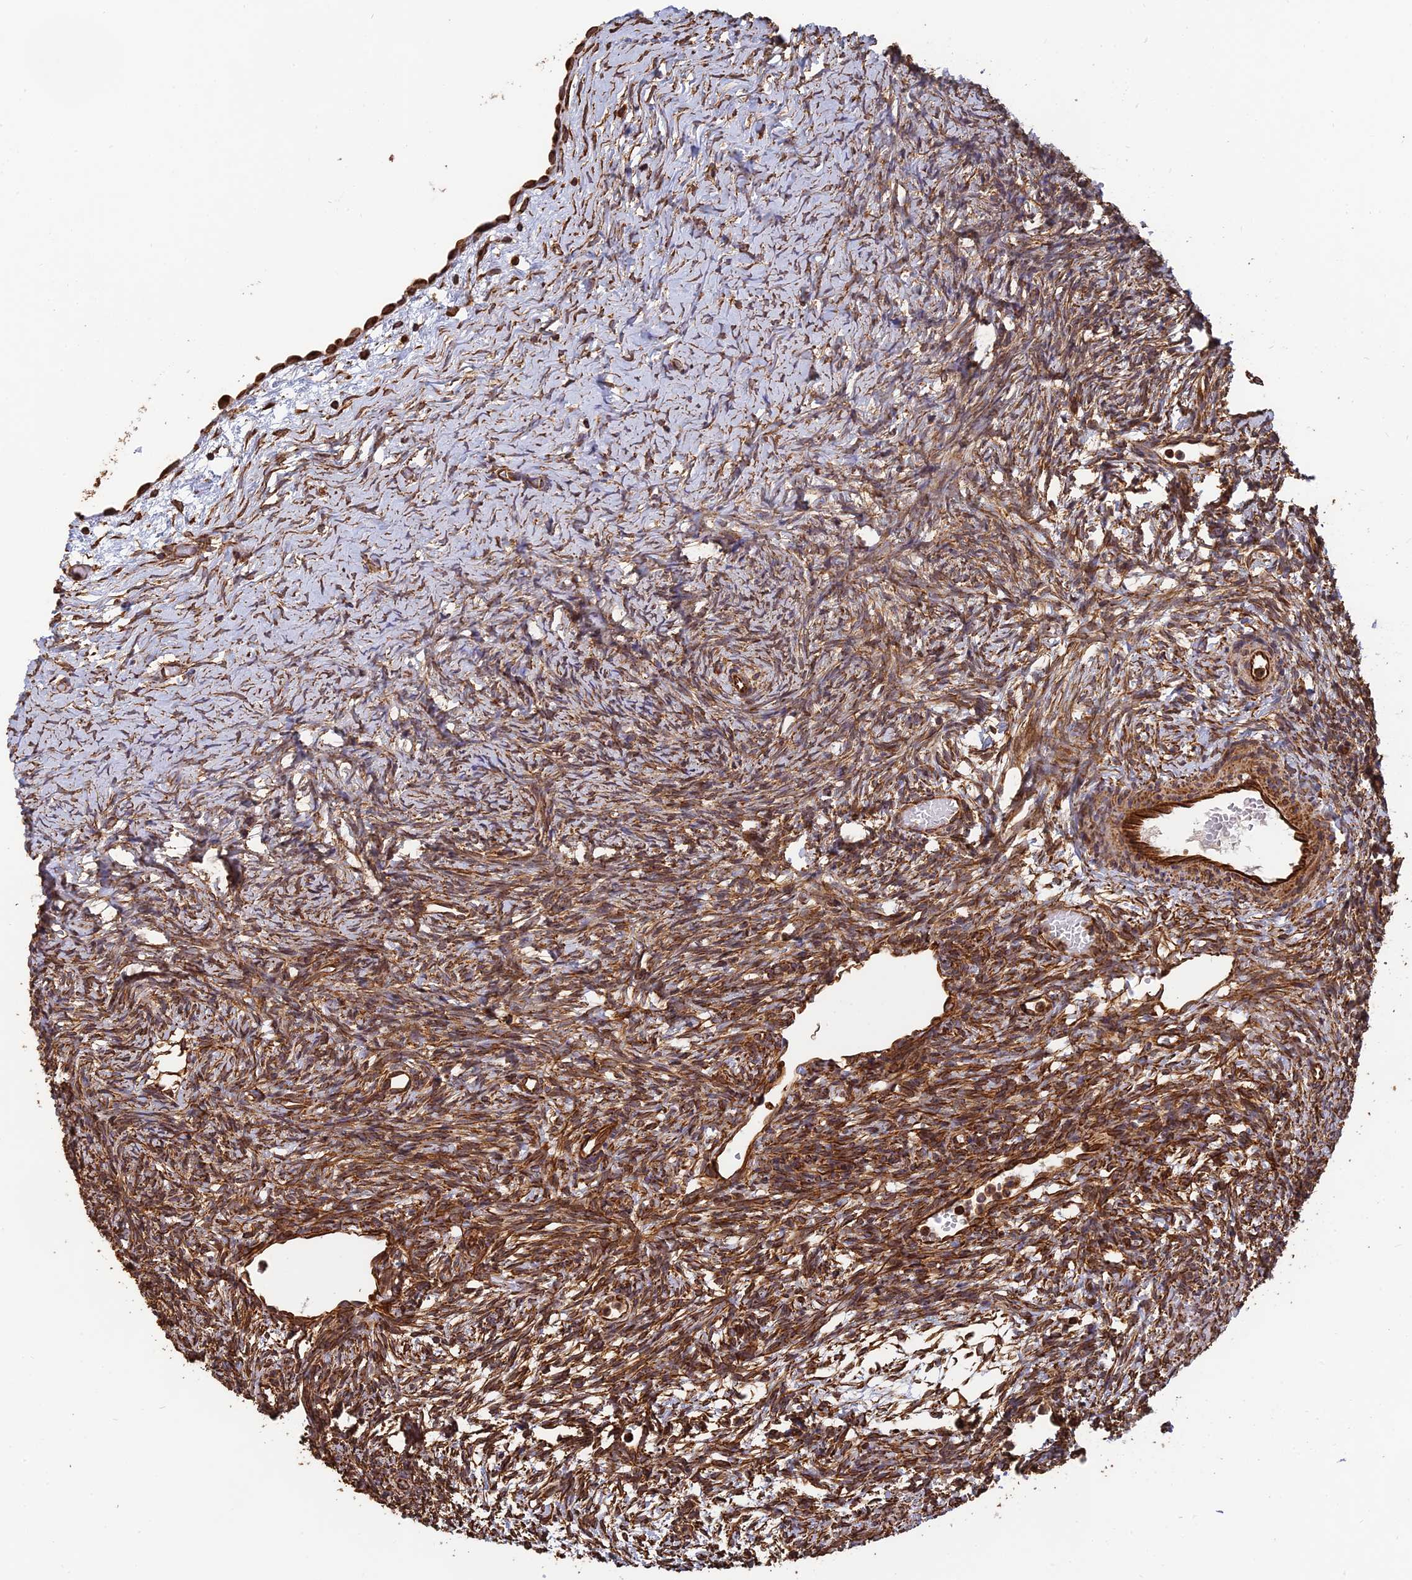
{"staining": {"intensity": "strong", "quantity": ">75%", "location": "cytoplasmic/membranous"}, "tissue": "ovary", "cell_type": "Ovarian stroma cells", "image_type": "normal", "snomed": [{"axis": "morphology", "description": "Normal tissue, NOS"}, {"axis": "topography", "description": "Ovary"}], "caption": "Protein analysis of unremarkable ovary displays strong cytoplasmic/membranous staining in approximately >75% of ovarian stroma cells. (DAB (3,3'-diaminobenzidine) = brown stain, brightfield microscopy at high magnification).", "gene": "DSTYK", "patient": {"sex": "female", "age": 39}}